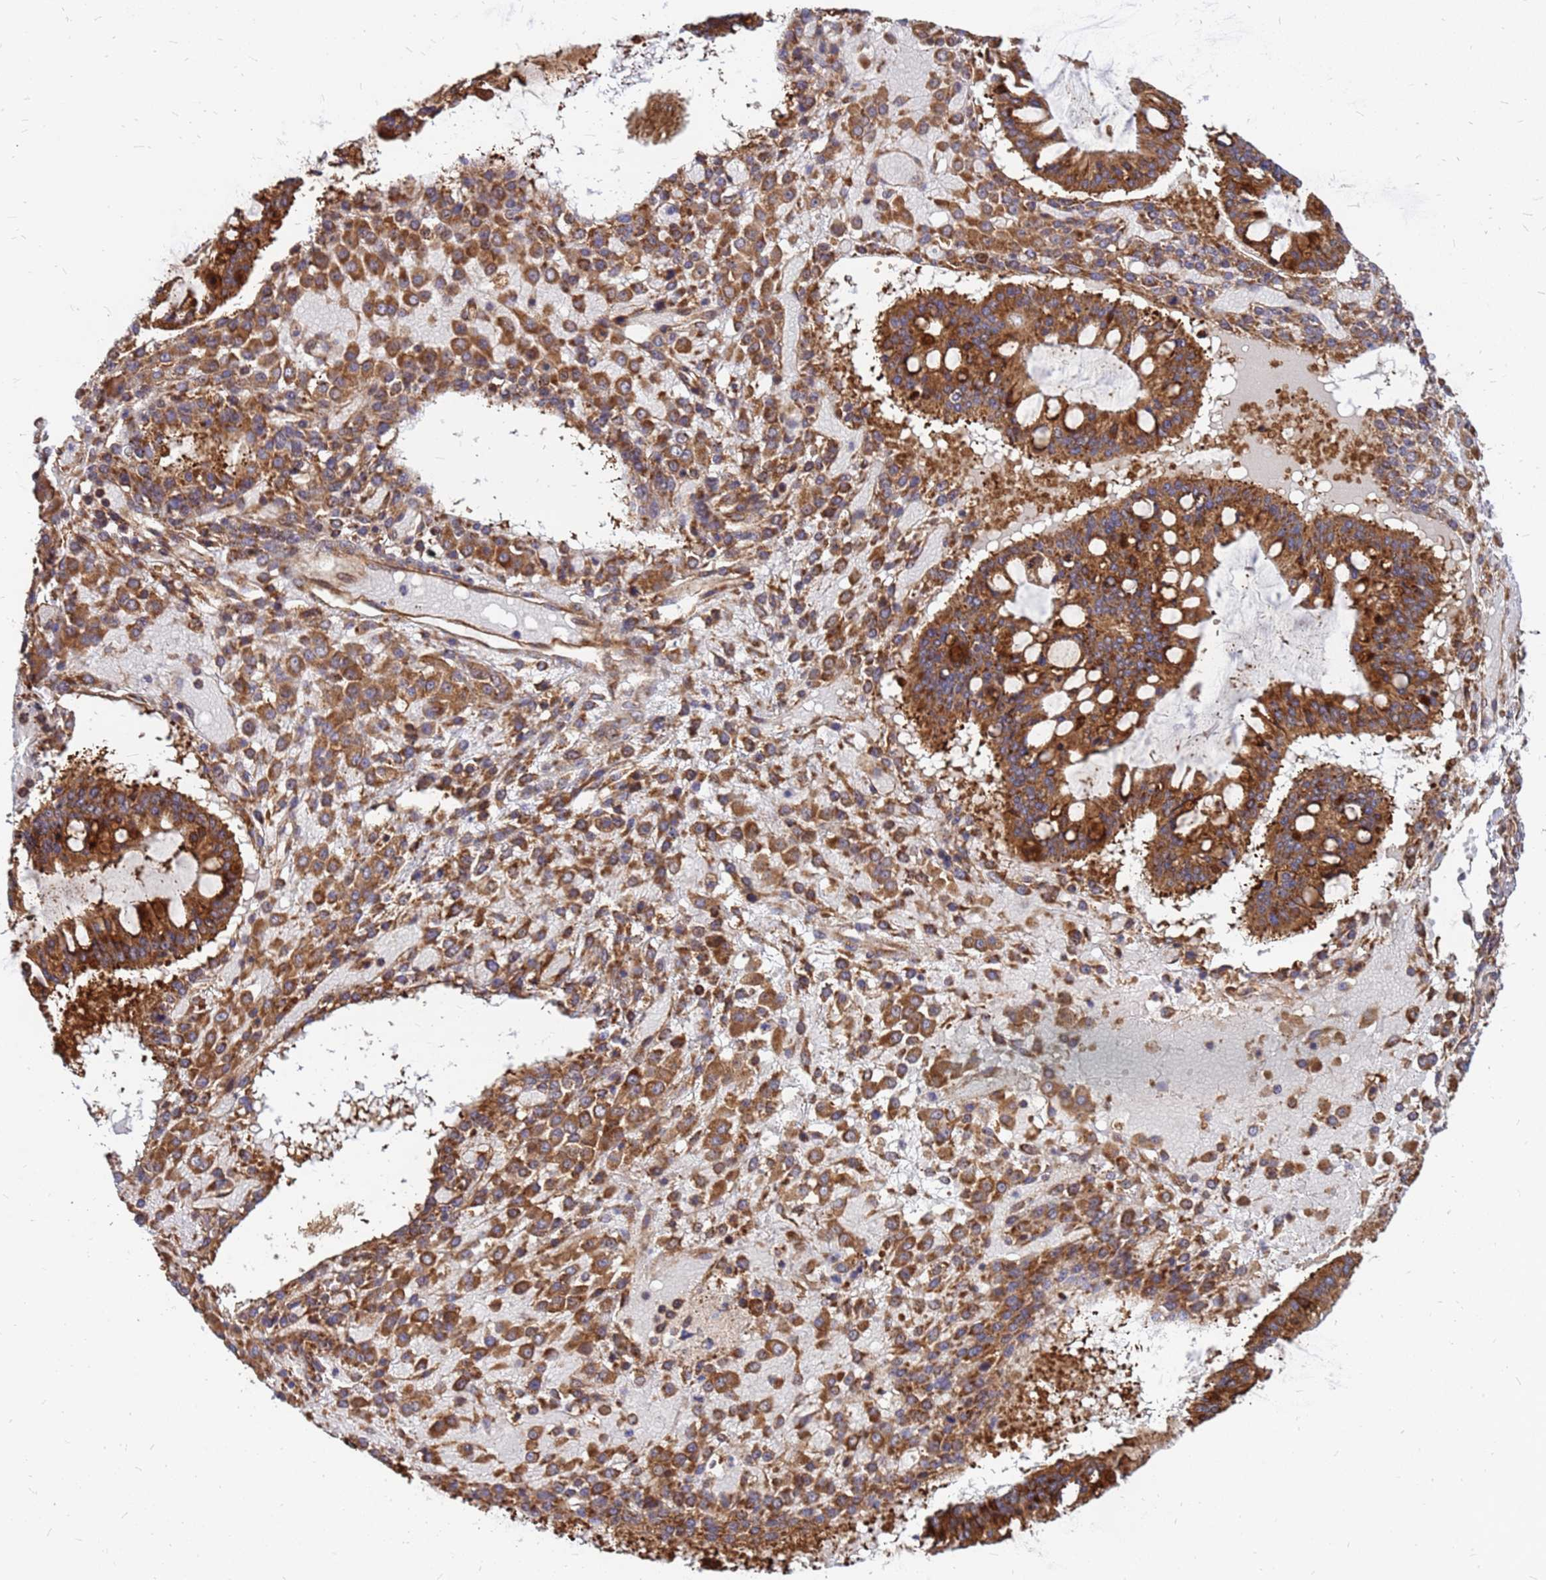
{"staining": {"intensity": "strong", "quantity": ">75%", "location": "cytoplasmic/membranous"}, "tissue": "ovarian cancer", "cell_type": "Tumor cells", "image_type": "cancer", "snomed": [{"axis": "morphology", "description": "Cystadenocarcinoma, mucinous, NOS"}, {"axis": "topography", "description": "Ovary"}], "caption": "Human ovarian cancer stained with a protein marker reveals strong staining in tumor cells.", "gene": "RPL8", "patient": {"sex": "female", "age": 73}}